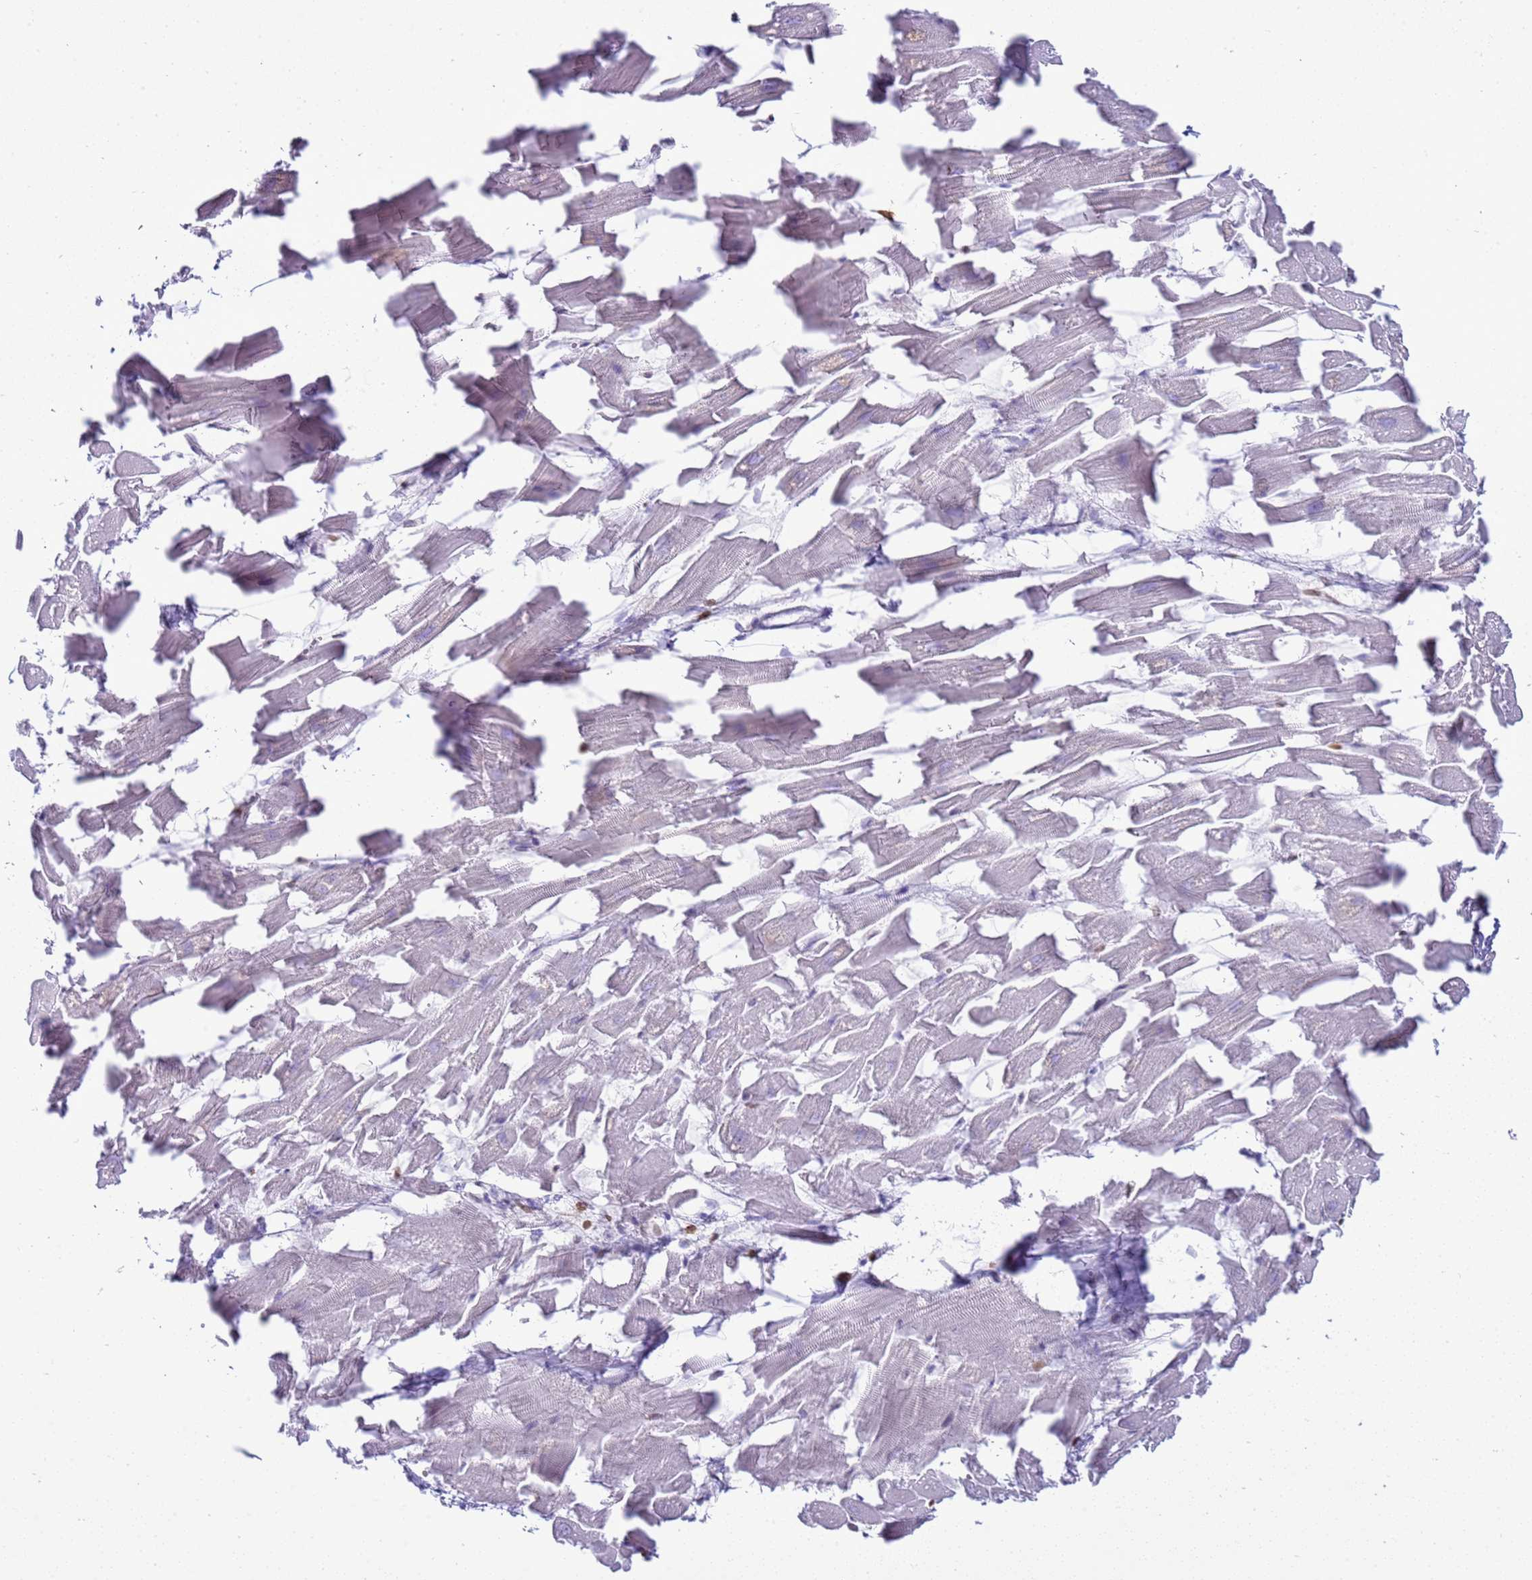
{"staining": {"intensity": "moderate", "quantity": "<25%", "location": "nuclear"}, "tissue": "heart muscle", "cell_type": "Cardiomyocytes", "image_type": "normal", "snomed": [{"axis": "morphology", "description": "Normal tissue, NOS"}, {"axis": "topography", "description": "Heart"}], "caption": "Protein staining of benign heart muscle demonstrates moderate nuclear positivity in approximately <25% of cardiomyocytes.", "gene": "DHX37", "patient": {"sex": "female", "age": 64}}